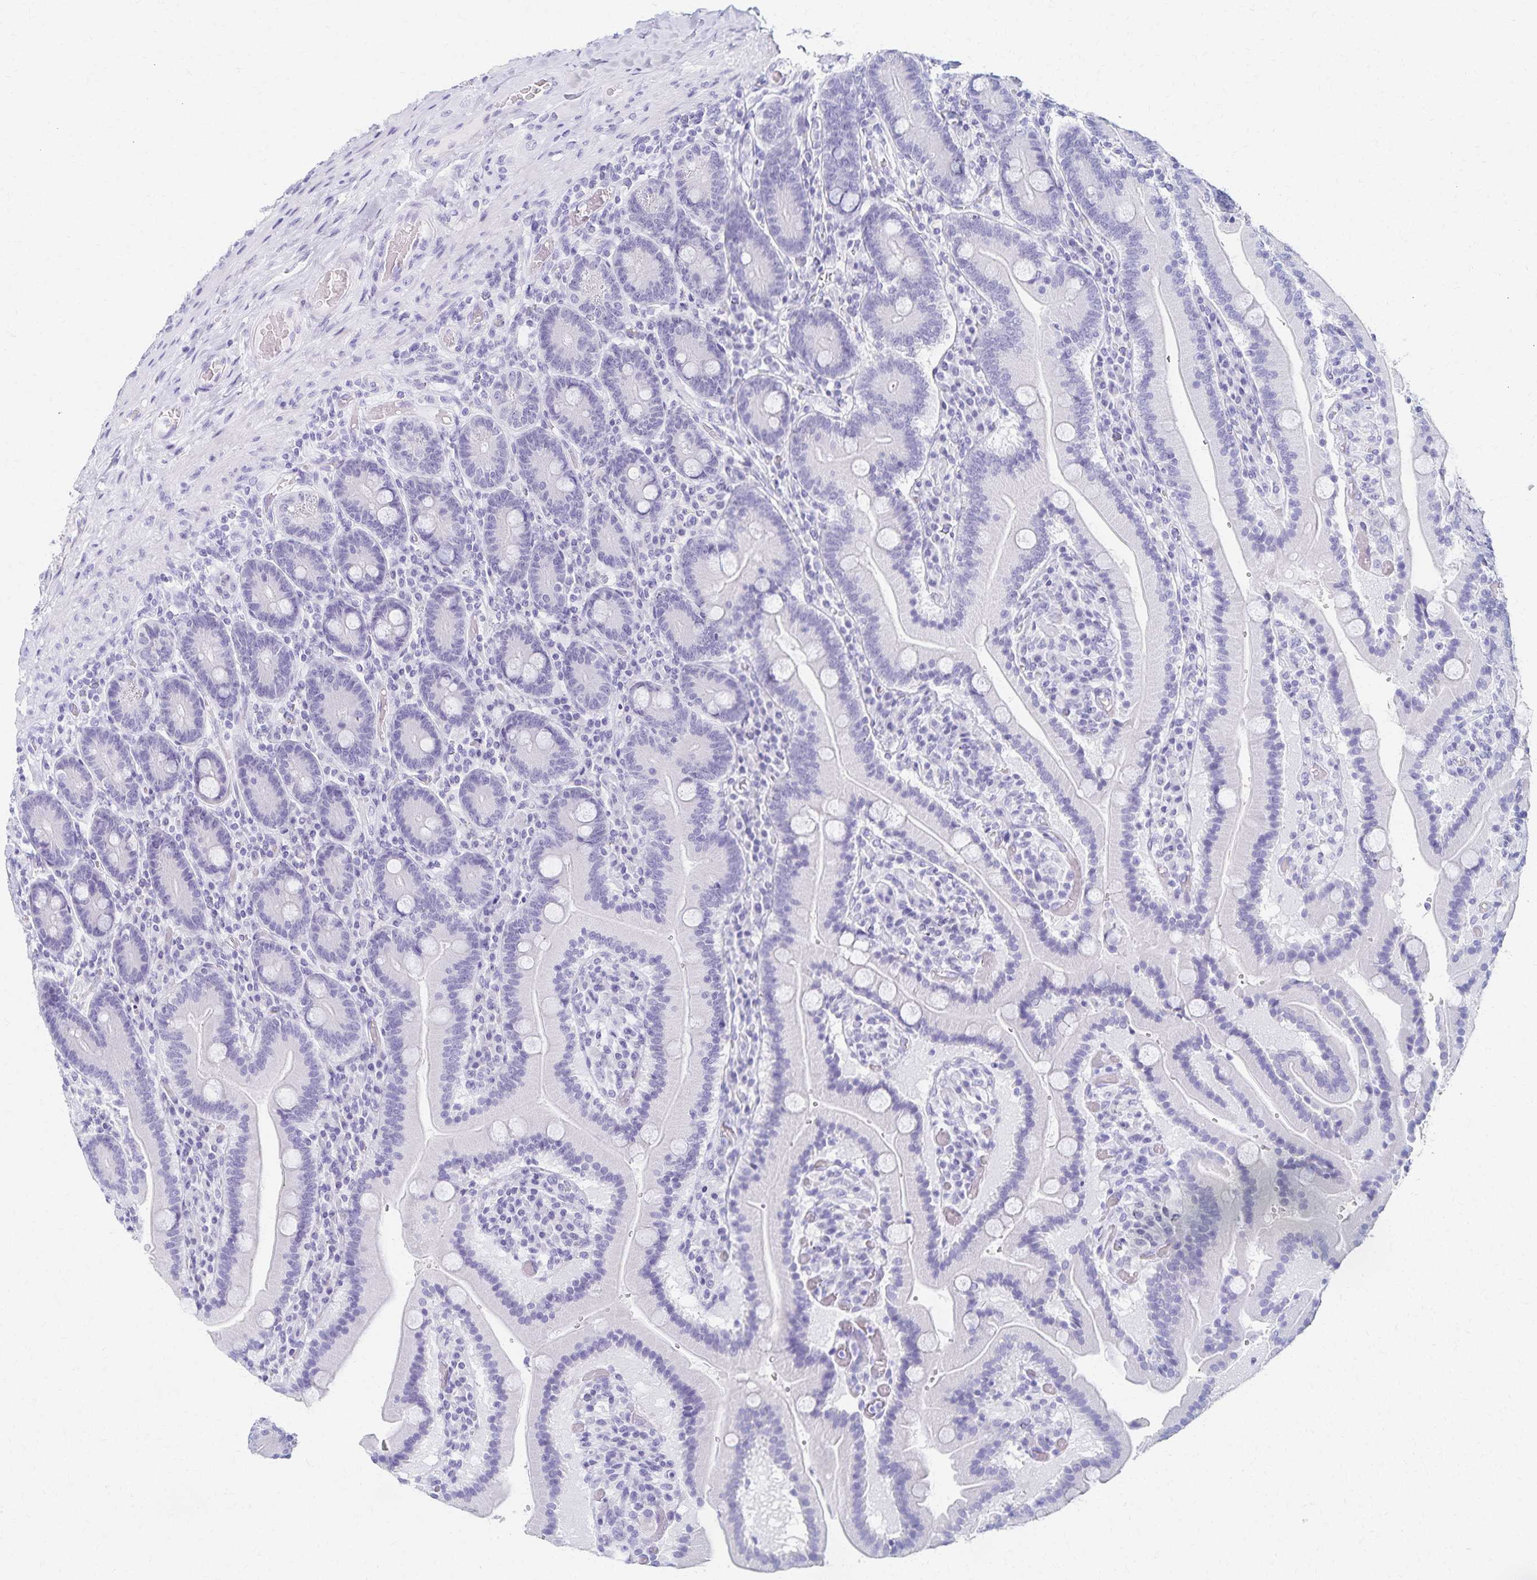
{"staining": {"intensity": "negative", "quantity": "none", "location": "none"}, "tissue": "duodenum", "cell_type": "Glandular cells", "image_type": "normal", "snomed": [{"axis": "morphology", "description": "Normal tissue, NOS"}, {"axis": "topography", "description": "Duodenum"}], "caption": "Immunohistochemistry of unremarkable duodenum demonstrates no staining in glandular cells. (Stains: DAB immunohistochemistry (IHC) with hematoxylin counter stain, Microscopy: brightfield microscopy at high magnification).", "gene": "C2orf50", "patient": {"sex": "female", "age": 62}}